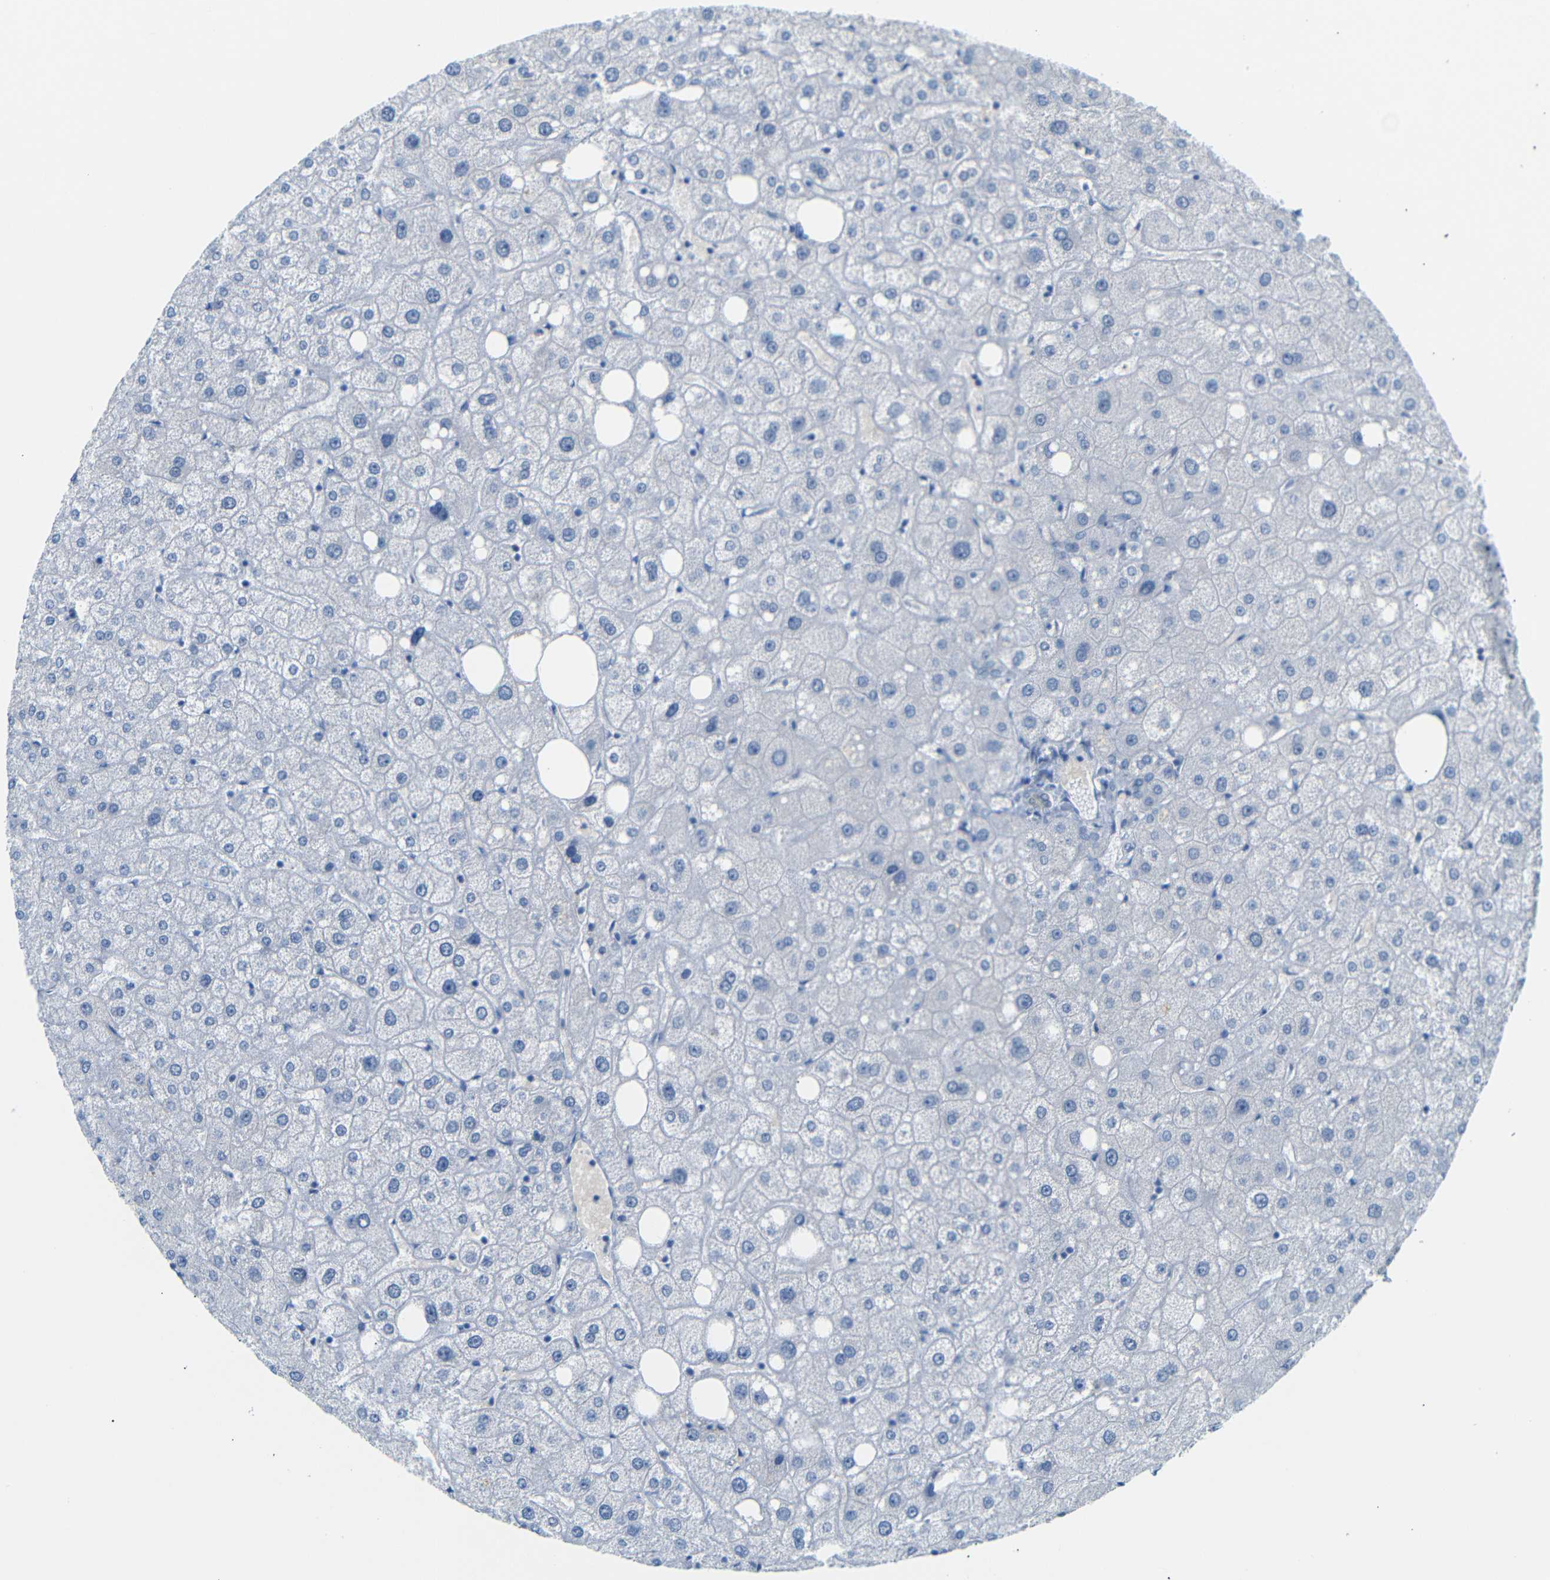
{"staining": {"intensity": "negative", "quantity": "none", "location": "none"}, "tissue": "liver", "cell_type": "Cholangiocytes", "image_type": "normal", "snomed": [{"axis": "morphology", "description": "Normal tissue, NOS"}, {"axis": "topography", "description": "Liver"}], "caption": "Immunohistochemical staining of normal human liver shows no significant positivity in cholangiocytes.", "gene": "DYNAP", "patient": {"sex": "male", "age": 73}}